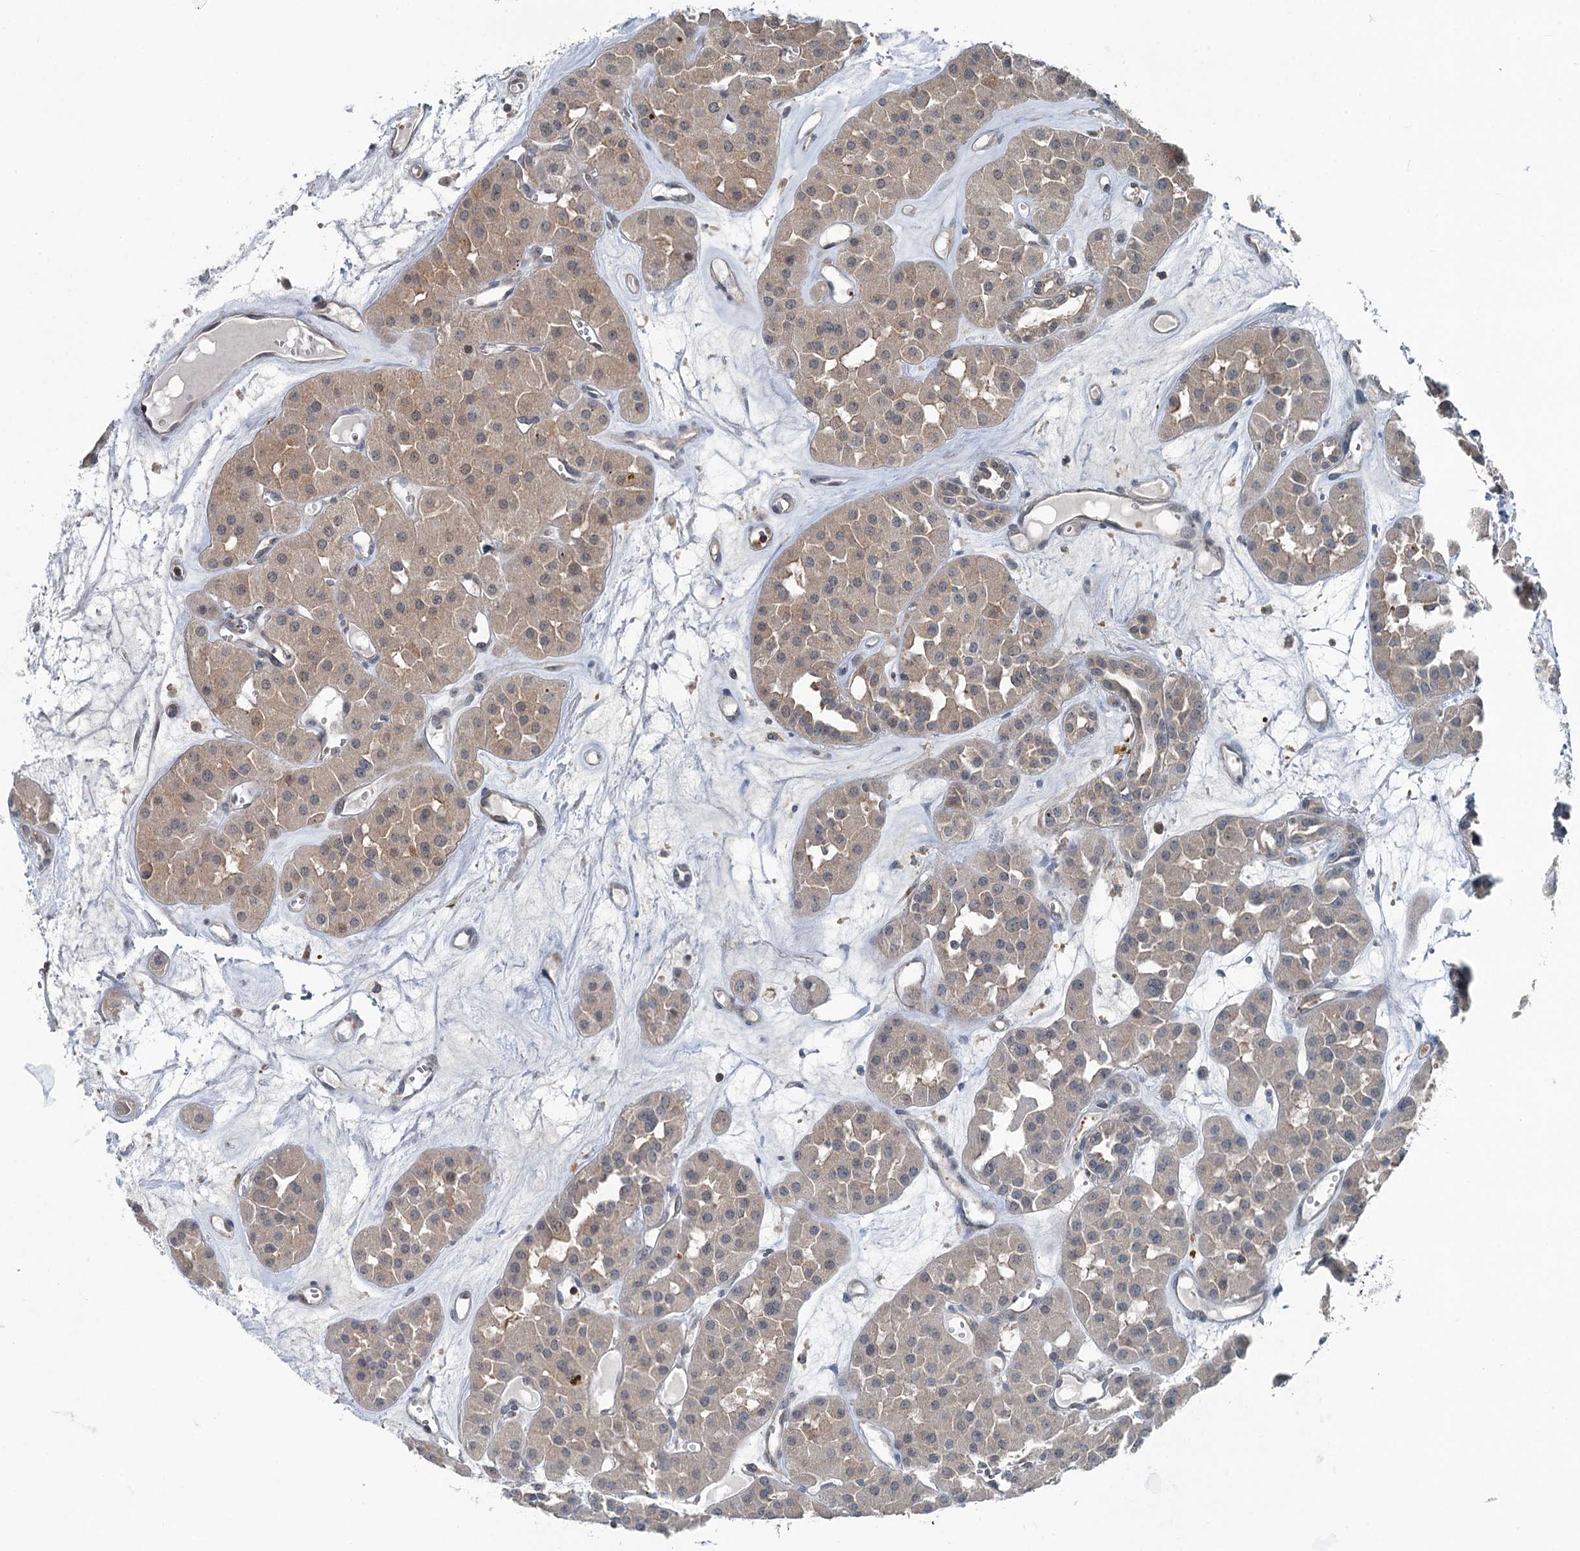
{"staining": {"intensity": "weak", "quantity": "25%-75%", "location": "cytoplasmic/membranous"}, "tissue": "renal cancer", "cell_type": "Tumor cells", "image_type": "cancer", "snomed": [{"axis": "morphology", "description": "Carcinoma, NOS"}, {"axis": "topography", "description": "Kidney"}], "caption": "Brown immunohistochemical staining in renal cancer demonstrates weak cytoplasmic/membranous staining in about 25%-75% of tumor cells. (DAB (3,3'-diaminobenzidine) = brown stain, brightfield microscopy at high magnification).", "gene": "GCLM", "patient": {"sex": "female", "age": 75}}